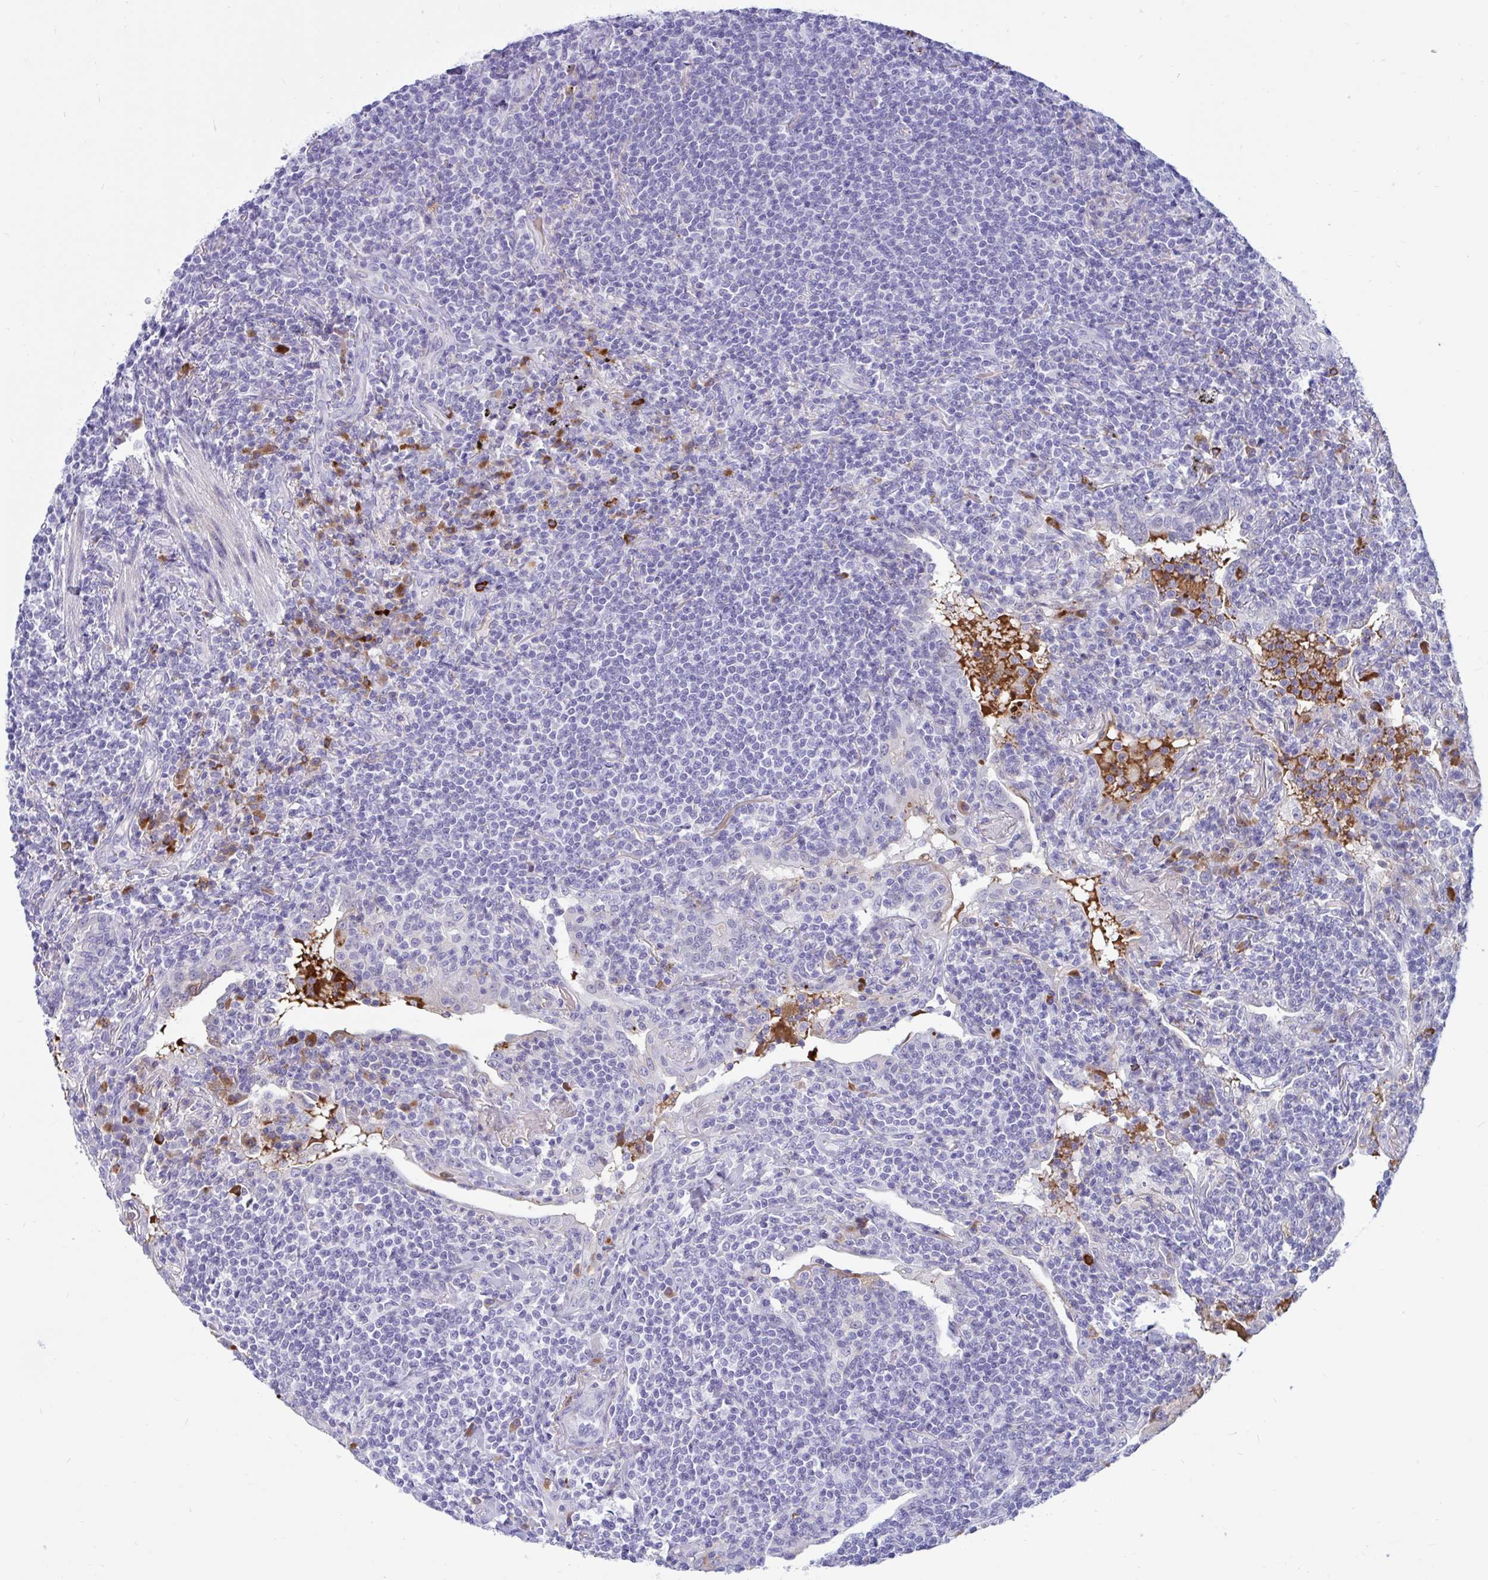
{"staining": {"intensity": "negative", "quantity": "none", "location": "none"}, "tissue": "lymphoma", "cell_type": "Tumor cells", "image_type": "cancer", "snomed": [{"axis": "morphology", "description": "Malignant lymphoma, non-Hodgkin's type, Low grade"}, {"axis": "topography", "description": "Lung"}], "caption": "Lymphoma was stained to show a protein in brown. There is no significant expression in tumor cells.", "gene": "FAM219B", "patient": {"sex": "female", "age": 71}}